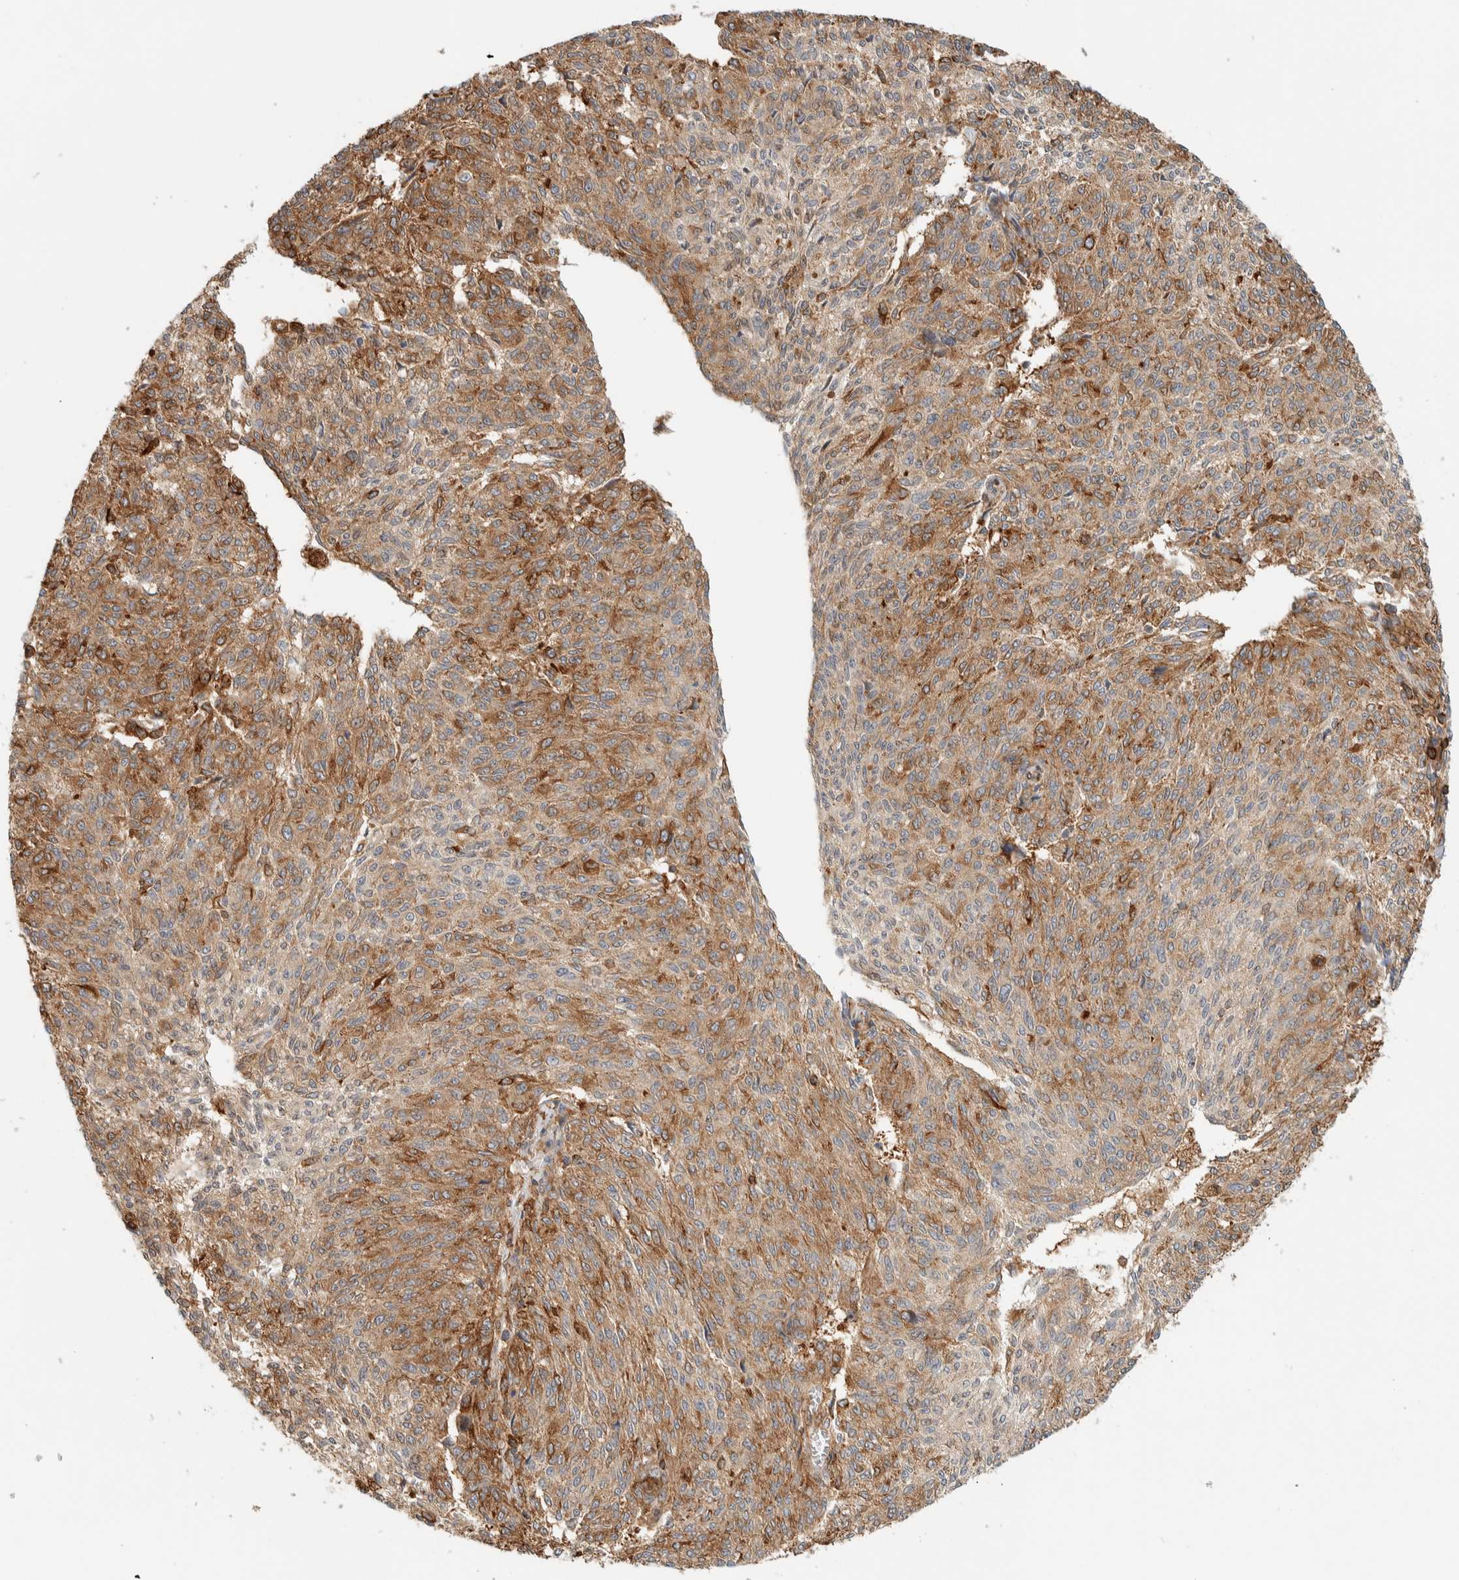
{"staining": {"intensity": "moderate", "quantity": ">75%", "location": "cytoplasmic/membranous"}, "tissue": "melanoma", "cell_type": "Tumor cells", "image_type": "cancer", "snomed": [{"axis": "morphology", "description": "Malignant melanoma, NOS"}, {"axis": "topography", "description": "Skin"}], "caption": "IHC image of neoplastic tissue: human malignant melanoma stained using IHC exhibits medium levels of moderate protein expression localized specifically in the cytoplasmic/membranous of tumor cells, appearing as a cytoplasmic/membranous brown color.", "gene": "LLGL2", "patient": {"sex": "female", "age": 72}}